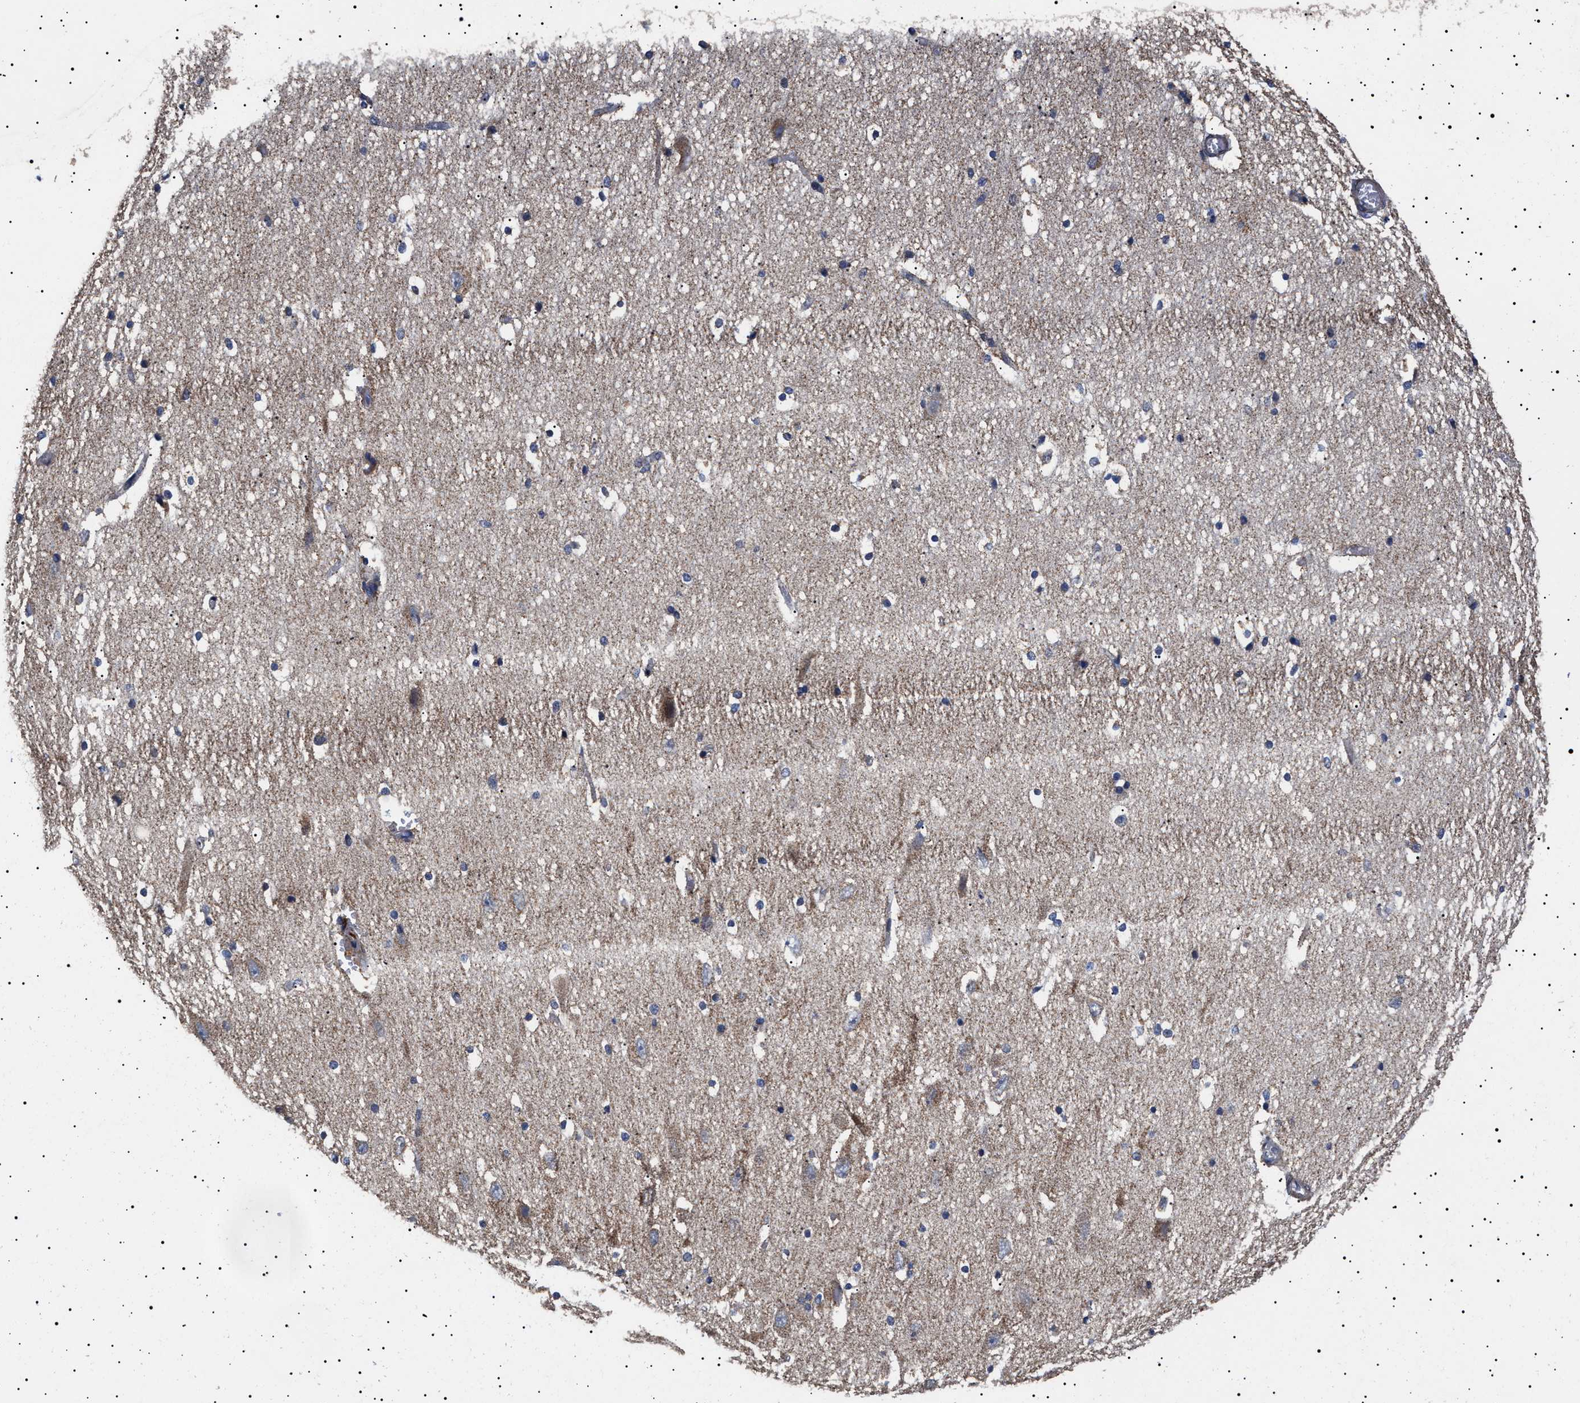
{"staining": {"intensity": "moderate", "quantity": "<25%", "location": "cytoplasmic/membranous"}, "tissue": "hippocampus", "cell_type": "Glial cells", "image_type": "normal", "snomed": [{"axis": "morphology", "description": "Normal tissue, NOS"}, {"axis": "topography", "description": "Hippocampus"}], "caption": "The photomicrograph shows a brown stain indicating the presence of a protein in the cytoplasmic/membranous of glial cells in hippocampus. Nuclei are stained in blue.", "gene": "RAB34", "patient": {"sex": "female", "age": 19}}